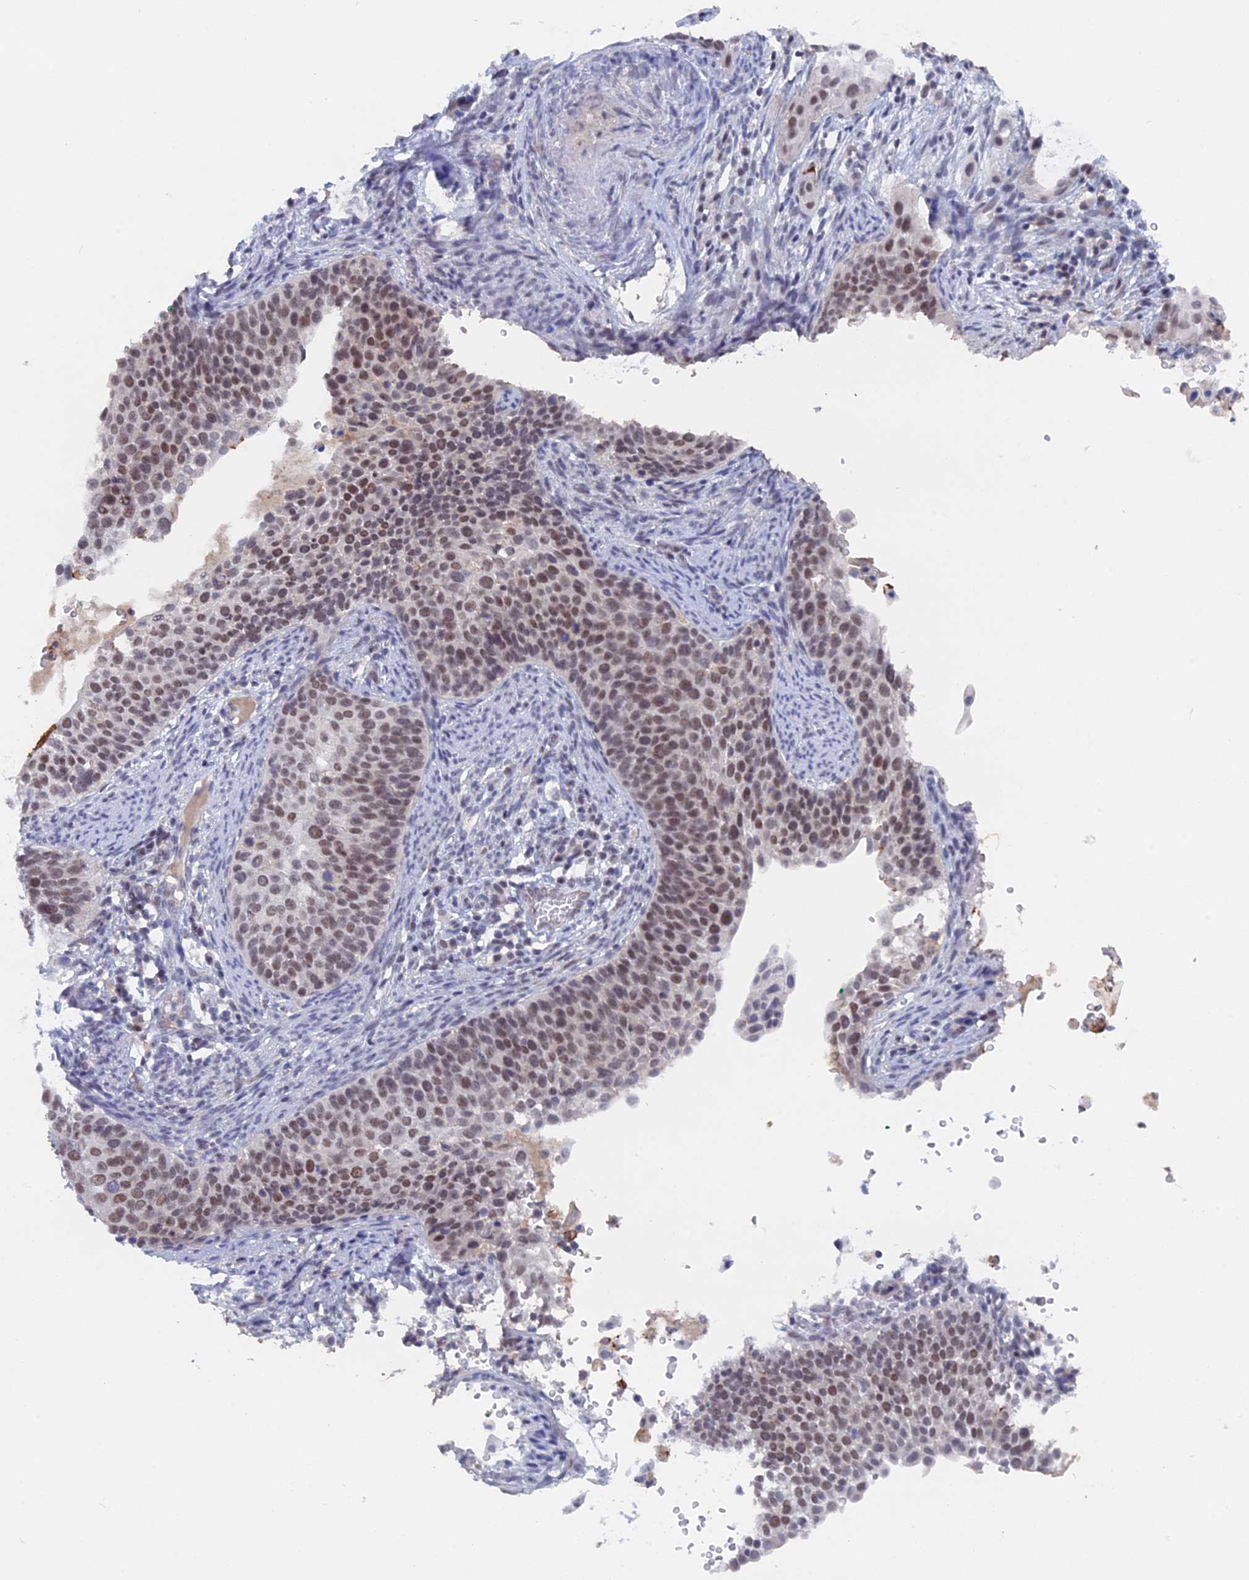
{"staining": {"intensity": "moderate", "quantity": ">75%", "location": "nuclear"}, "tissue": "cervical cancer", "cell_type": "Tumor cells", "image_type": "cancer", "snomed": [{"axis": "morphology", "description": "Squamous cell carcinoma, NOS"}, {"axis": "topography", "description": "Cervix"}], "caption": "Approximately >75% of tumor cells in cervical cancer exhibit moderate nuclear protein positivity as visualized by brown immunohistochemical staining.", "gene": "BRD2", "patient": {"sex": "female", "age": 44}}